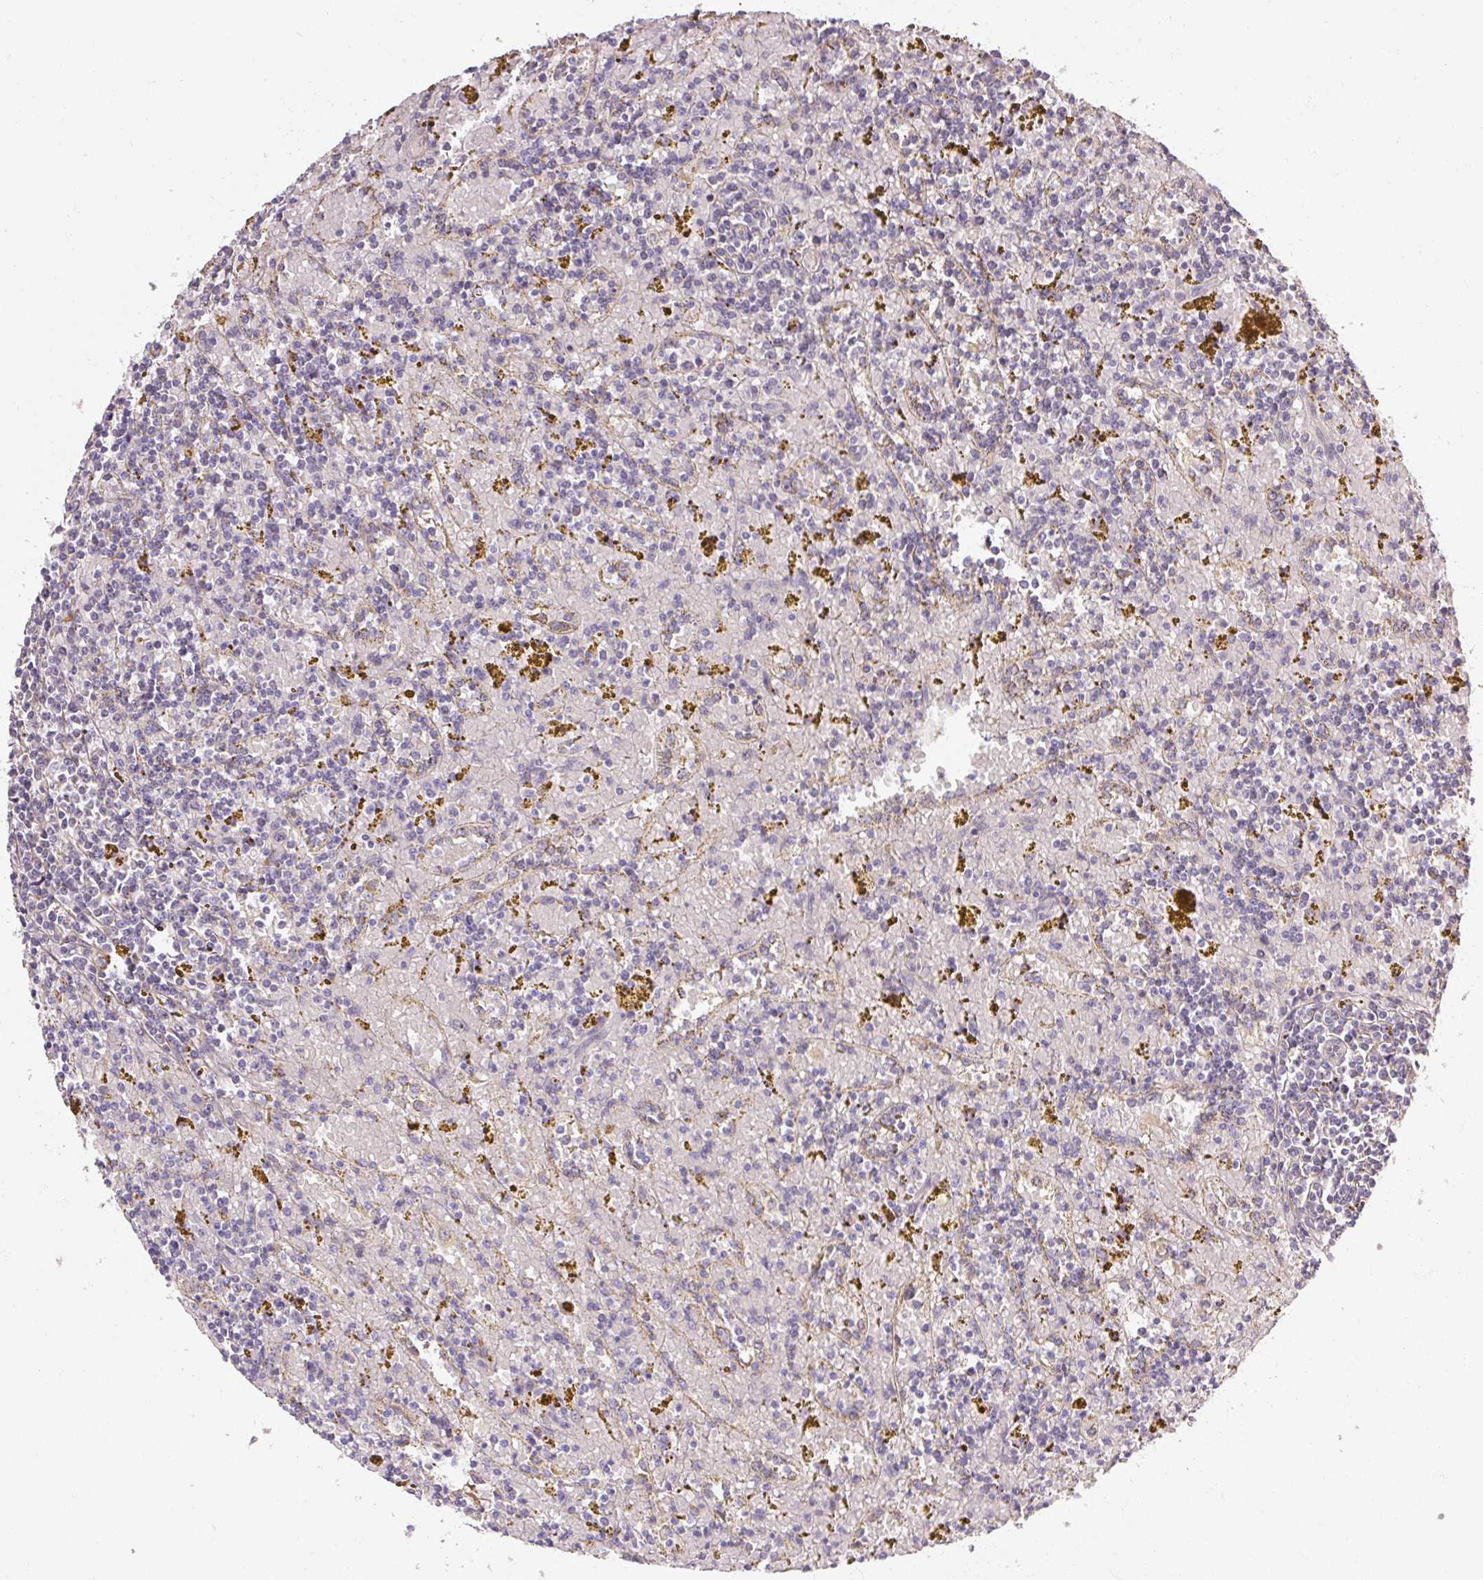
{"staining": {"intensity": "negative", "quantity": "none", "location": "none"}, "tissue": "lymphoma", "cell_type": "Tumor cells", "image_type": "cancer", "snomed": [{"axis": "morphology", "description": "Malignant lymphoma, non-Hodgkin's type, Low grade"}, {"axis": "topography", "description": "Spleen"}, {"axis": "topography", "description": "Lymph node"}], "caption": "A photomicrograph of lymphoma stained for a protein exhibits no brown staining in tumor cells.", "gene": "RB1CC1", "patient": {"sex": "female", "age": 66}}